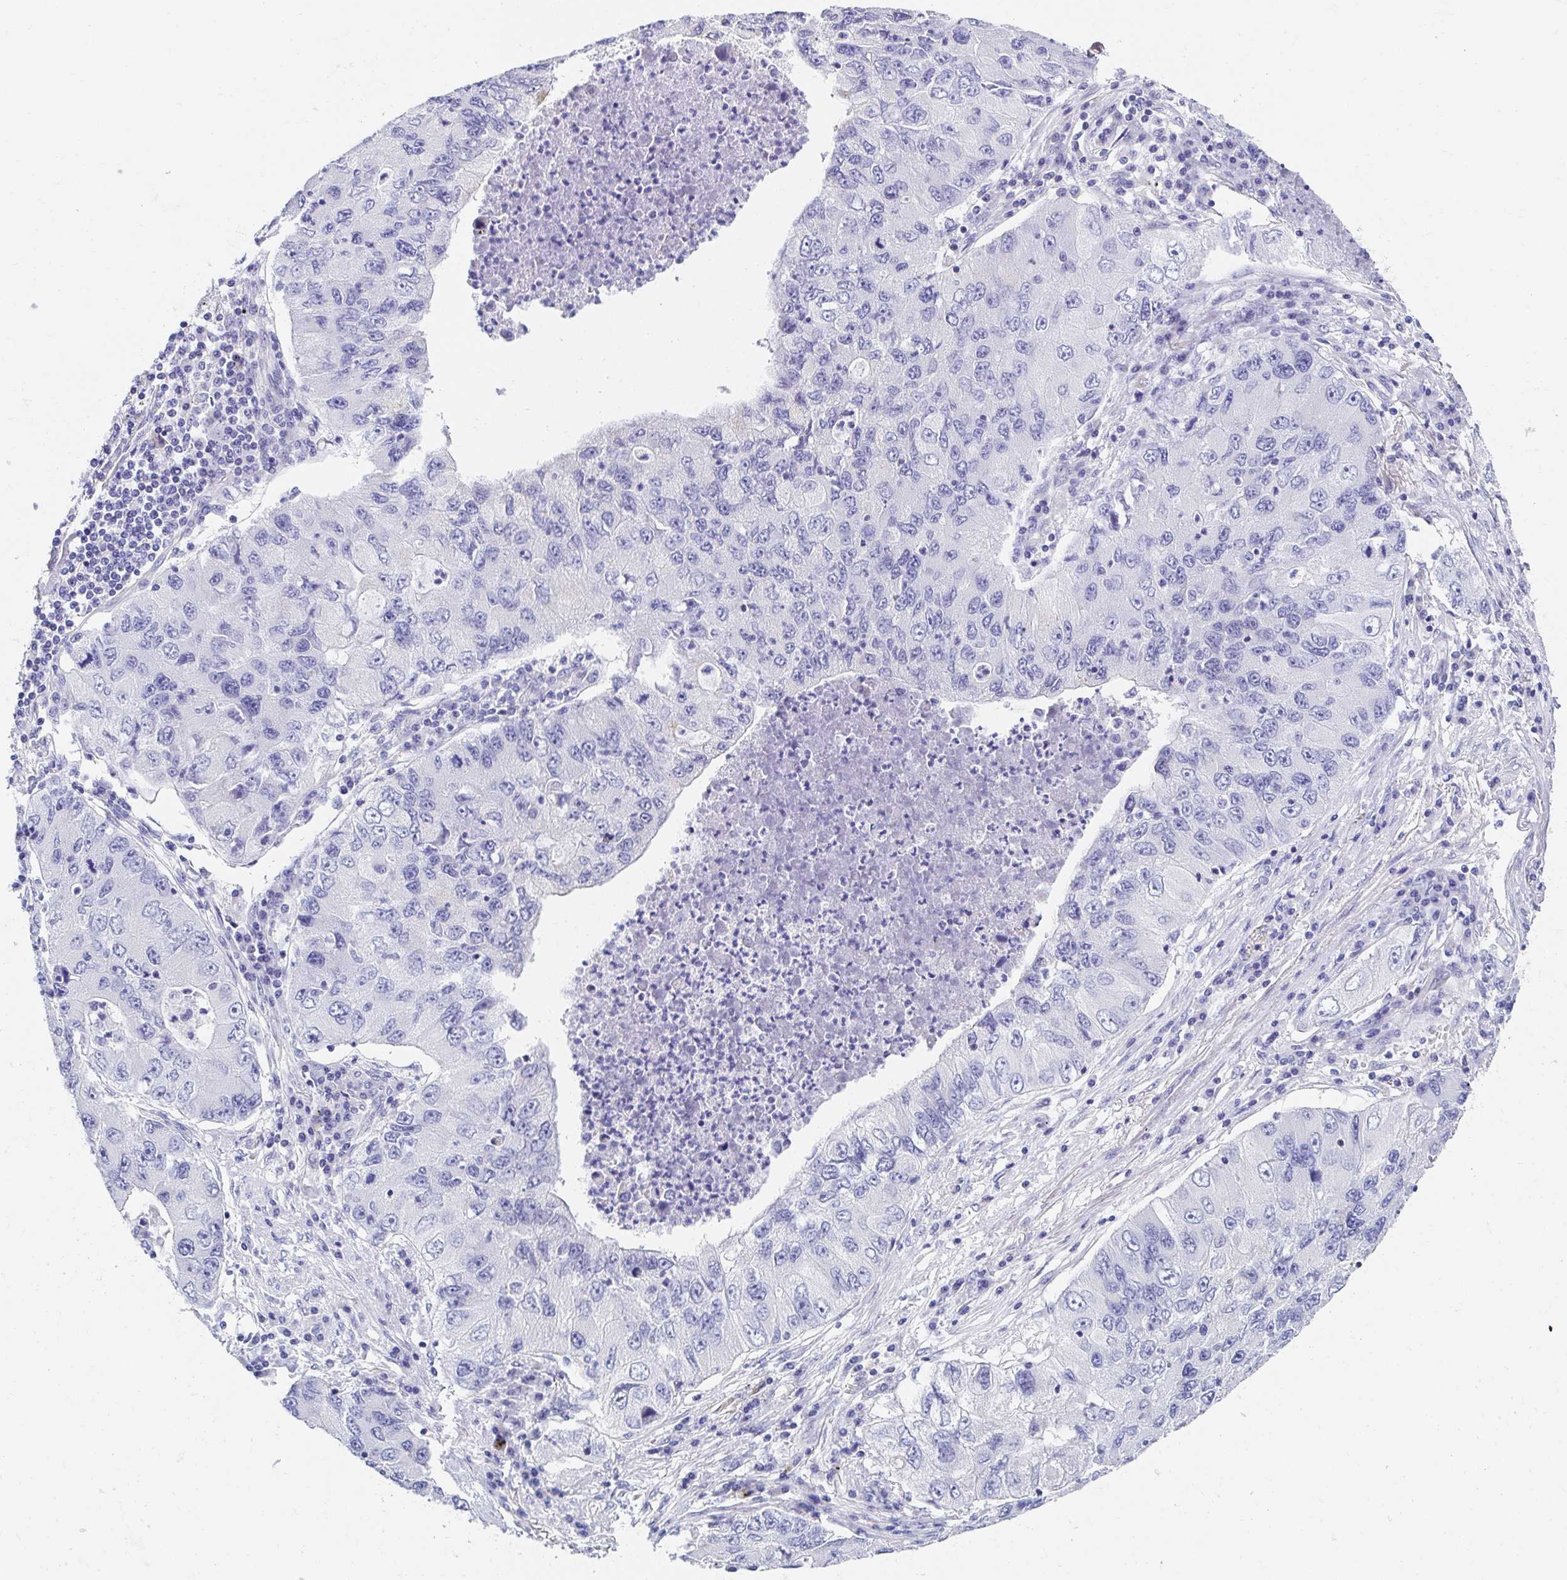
{"staining": {"intensity": "negative", "quantity": "none", "location": "none"}, "tissue": "lung cancer", "cell_type": "Tumor cells", "image_type": "cancer", "snomed": [{"axis": "morphology", "description": "Adenocarcinoma, NOS"}, {"axis": "morphology", "description": "Adenocarcinoma, metastatic, NOS"}, {"axis": "topography", "description": "Lymph node"}, {"axis": "topography", "description": "Lung"}], "caption": "Immunohistochemistry (IHC) photomicrograph of neoplastic tissue: lung cancer stained with DAB displays no significant protein positivity in tumor cells.", "gene": "AKAP14", "patient": {"sex": "female", "age": 54}}